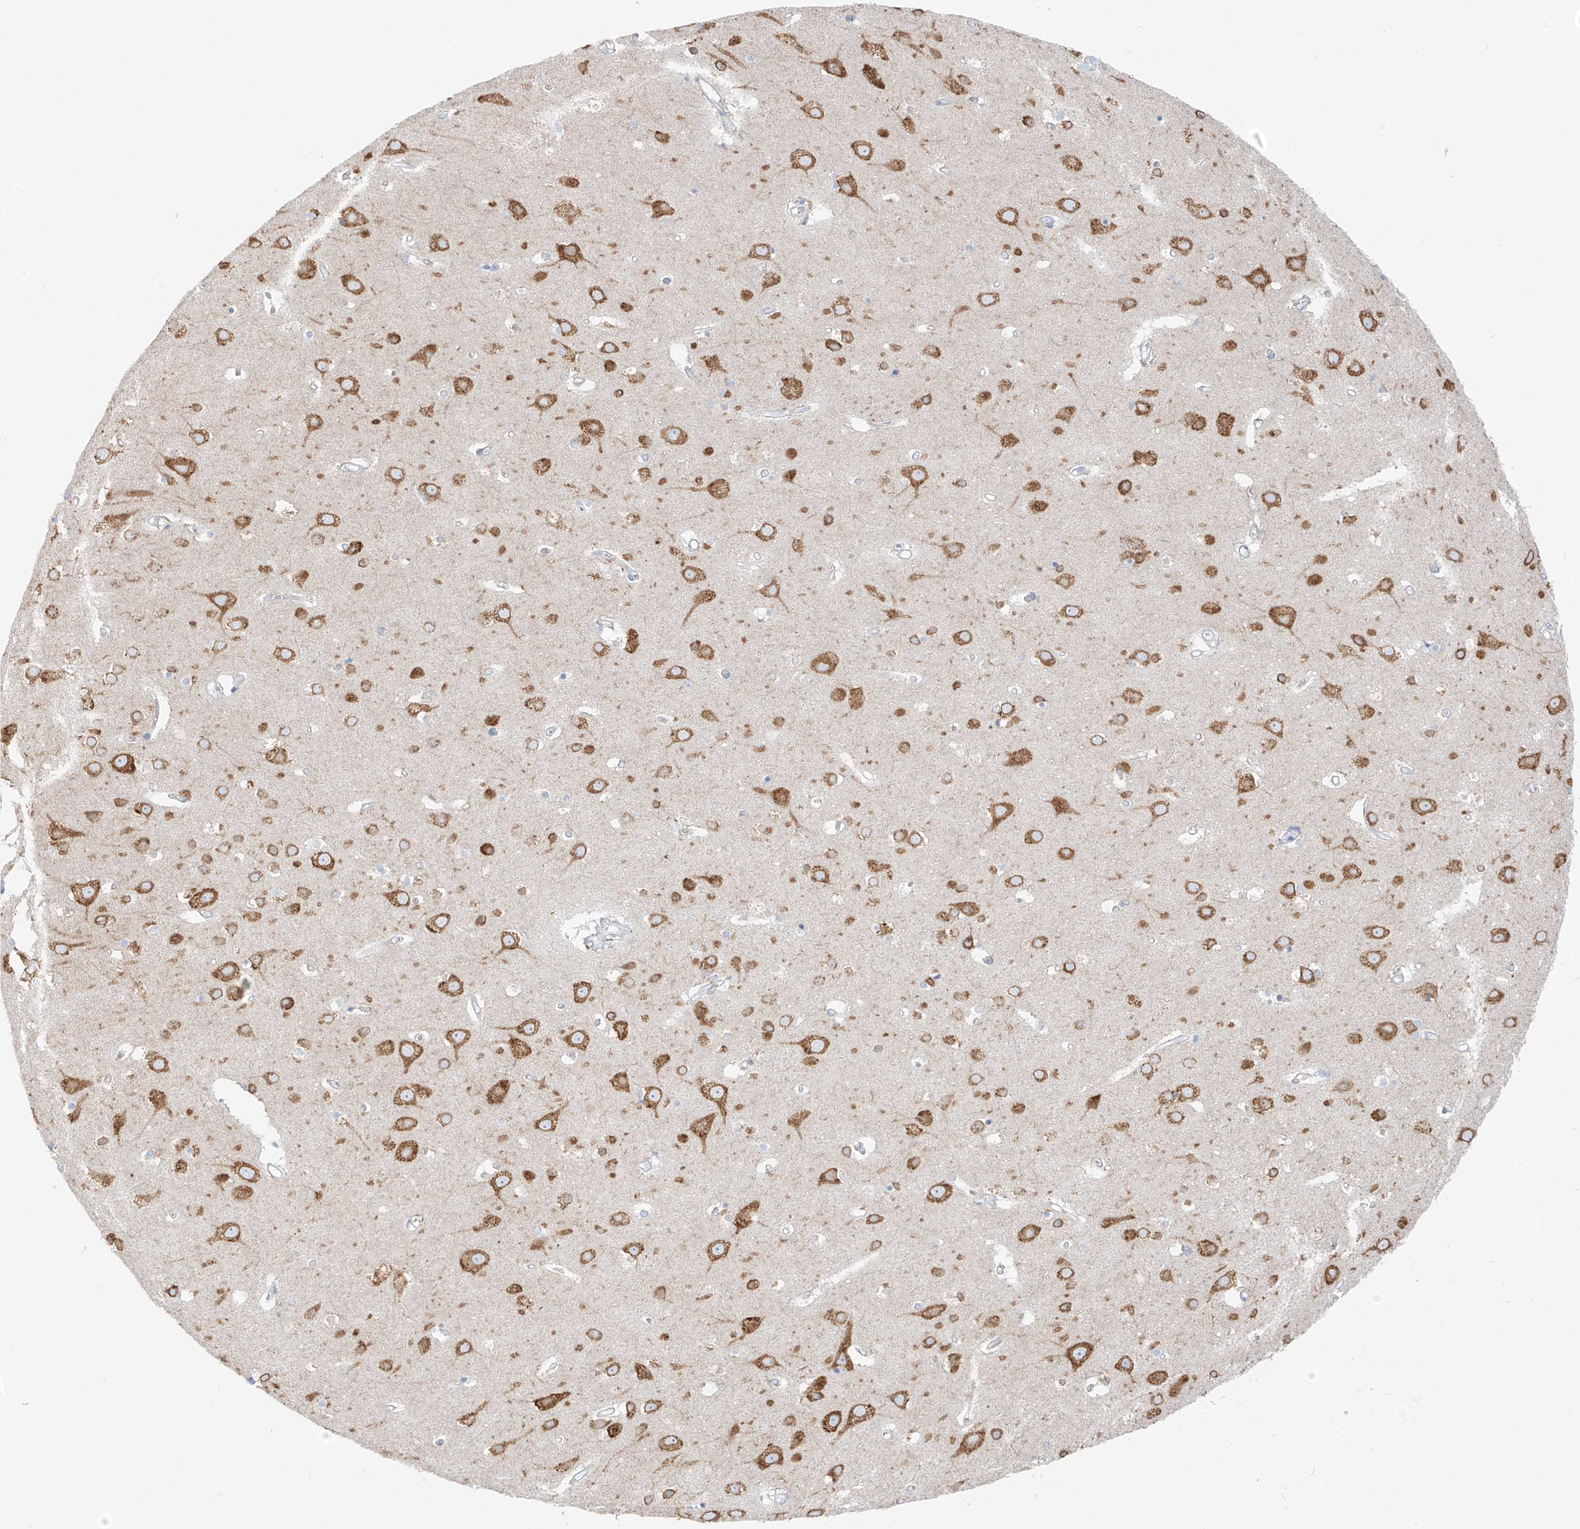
{"staining": {"intensity": "negative", "quantity": "none", "location": "none"}, "tissue": "cerebral cortex", "cell_type": "Endothelial cells", "image_type": "normal", "snomed": [{"axis": "morphology", "description": "Normal tissue, NOS"}, {"axis": "topography", "description": "Cerebral cortex"}], "caption": "Immunohistochemical staining of benign human cerebral cortex displays no significant positivity in endothelial cells.", "gene": "RCN2", "patient": {"sex": "male", "age": 54}}